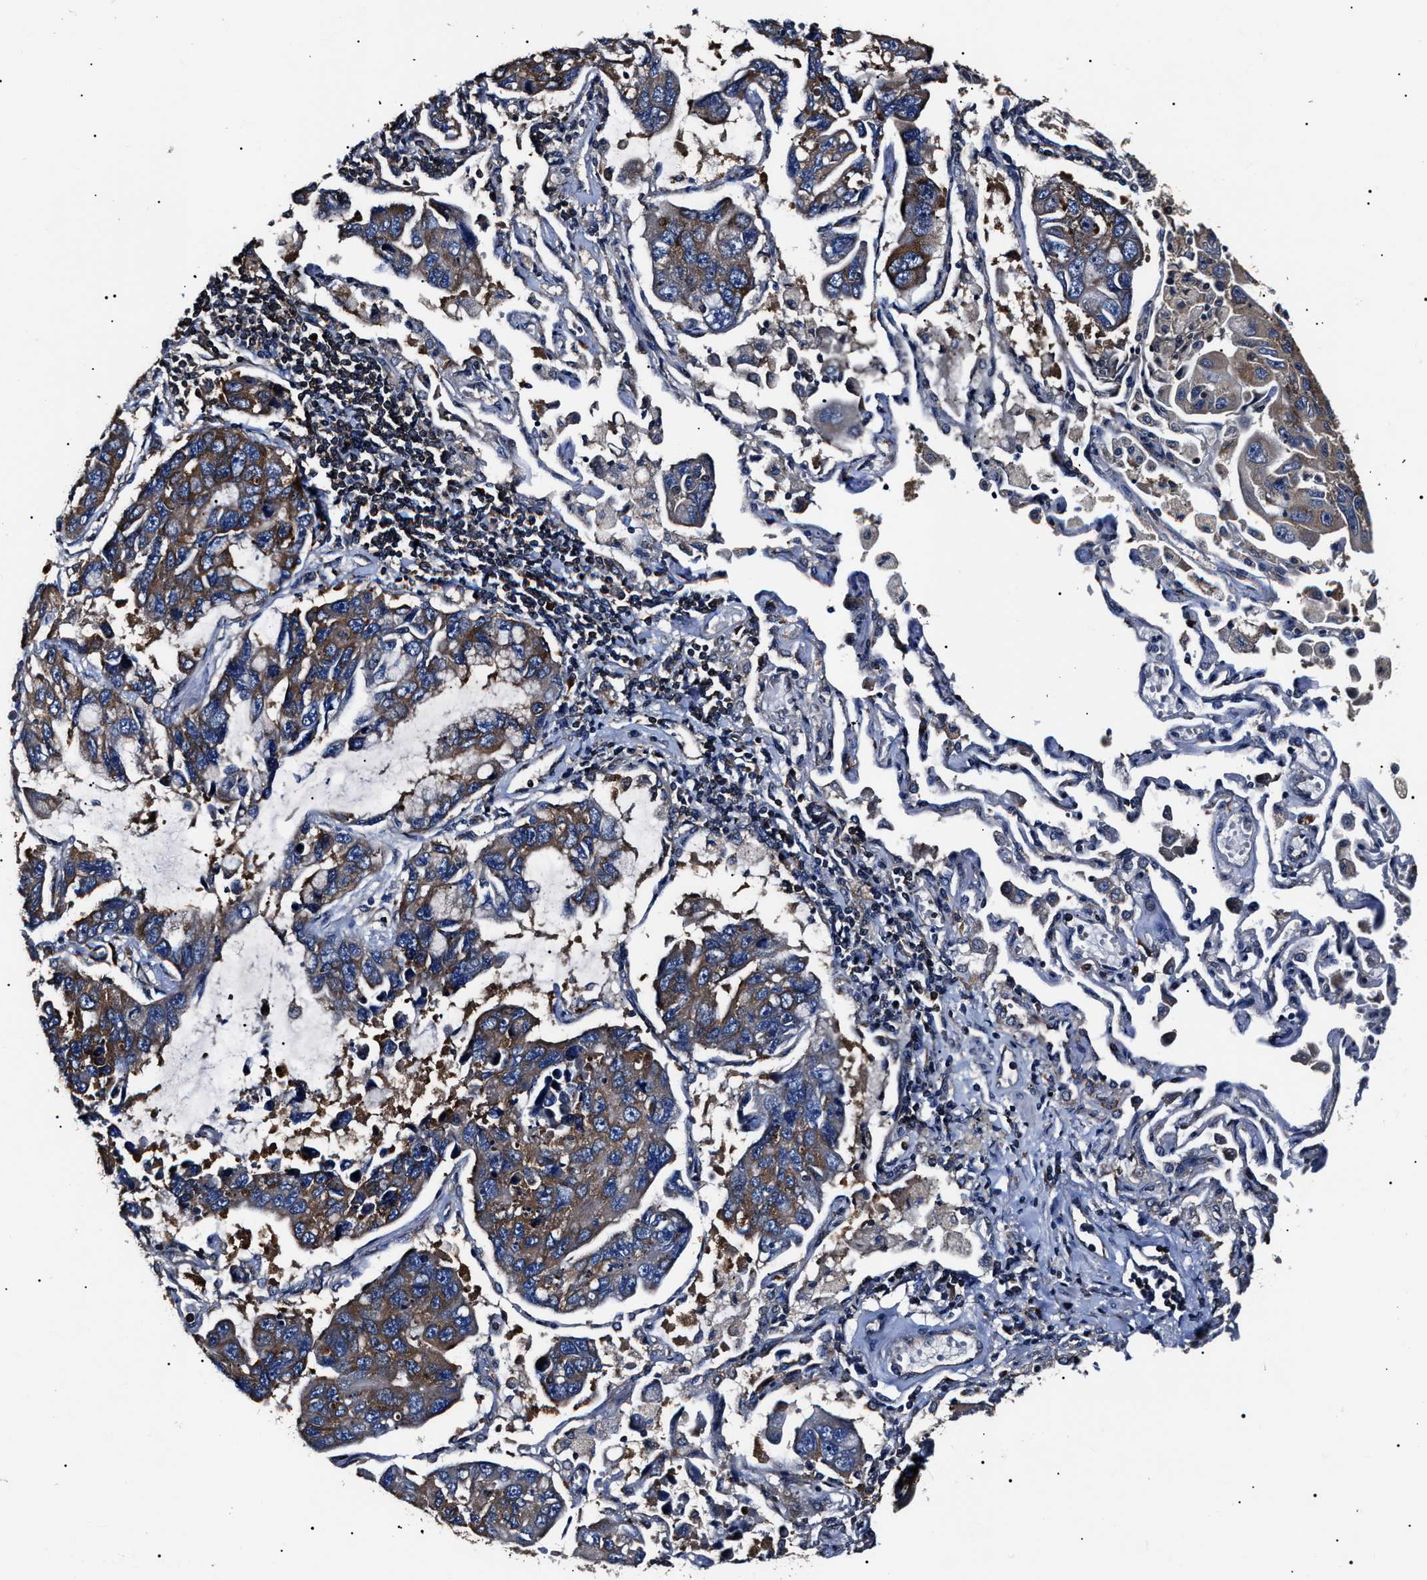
{"staining": {"intensity": "moderate", "quantity": "25%-75%", "location": "cytoplasmic/membranous"}, "tissue": "lung cancer", "cell_type": "Tumor cells", "image_type": "cancer", "snomed": [{"axis": "morphology", "description": "Adenocarcinoma, NOS"}, {"axis": "topography", "description": "Lung"}], "caption": "Immunohistochemistry (IHC) (DAB) staining of human adenocarcinoma (lung) displays moderate cytoplasmic/membranous protein expression in about 25%-75% of tumor cells.", "gene": "CCT8", "patient": {"sex": "male", "age": 64}}